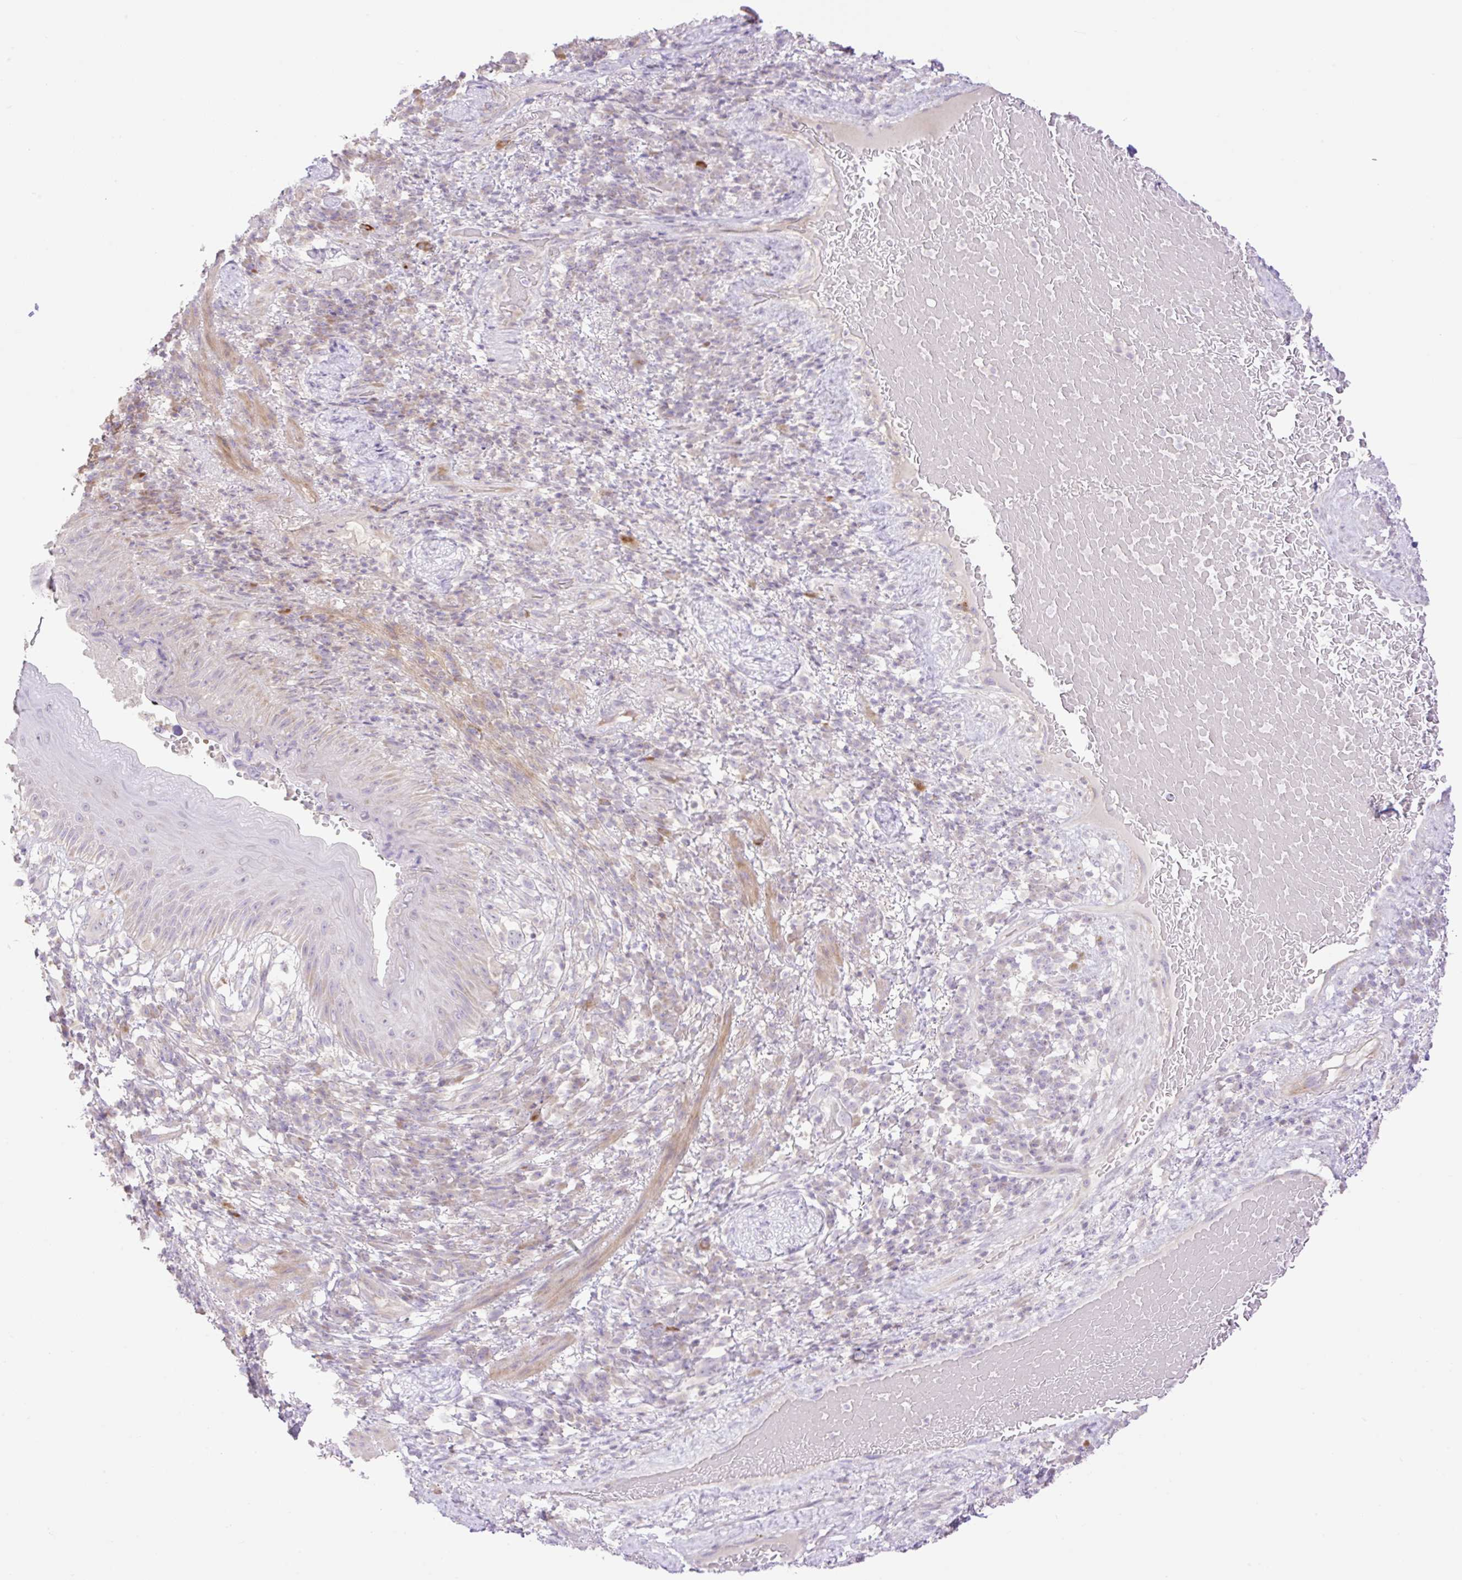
{"staining": {"intensity": "negative", "quantity": "none", "location": "none"}, "tissue": "skin", "cell_type": "Epidermal cells", "image_type": "normal", "snomed": [{"axis": "morphology", "description": "Normal tissue, NOS"}, {"axis": "topography", "description": "Anal"}], "caption": "The histopathology image demonstrates no significant positivity in epidermal cells of skin.", "gene": "VPS25", "patient": {"sex": "male", "age": 78}}